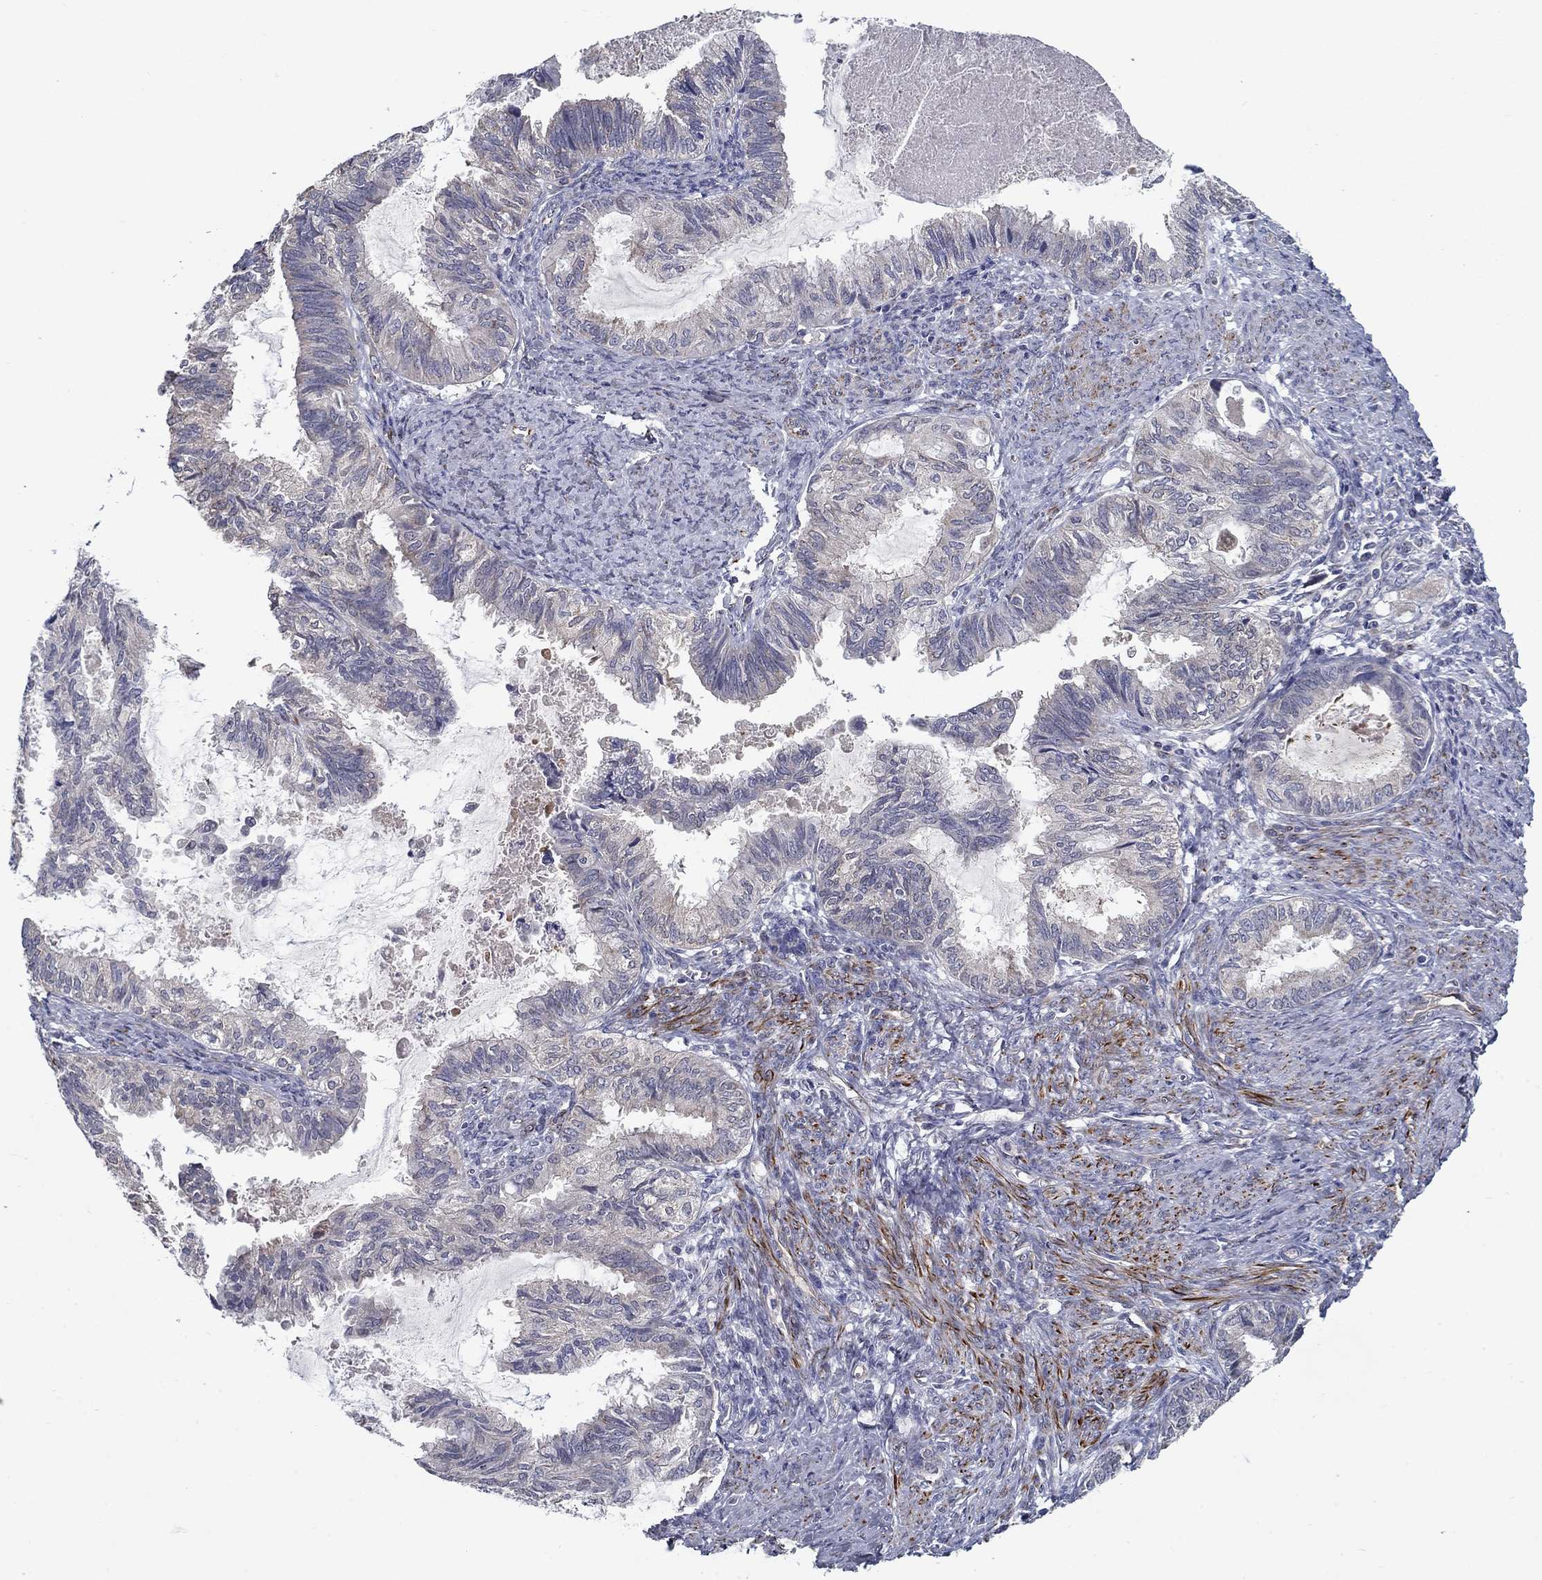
{"staining": {"intensity": "negative", "quantity": "none", "location": "none"}, "tissue": "endometrial cancer", "cell_type": "Tumor cells", "image_type": "cancer", "snomed": [{"axis": "morphology", "description": "Adenocarcinoma, NOS"}, {"axis": "topography", "description": "Endometrium"}], "caption": "The histopathology image reveals no significant staining in tumor cells of endometrial cancer.", "gene": "LACTB2", "patient": {"sex": "female", "age": 86}}